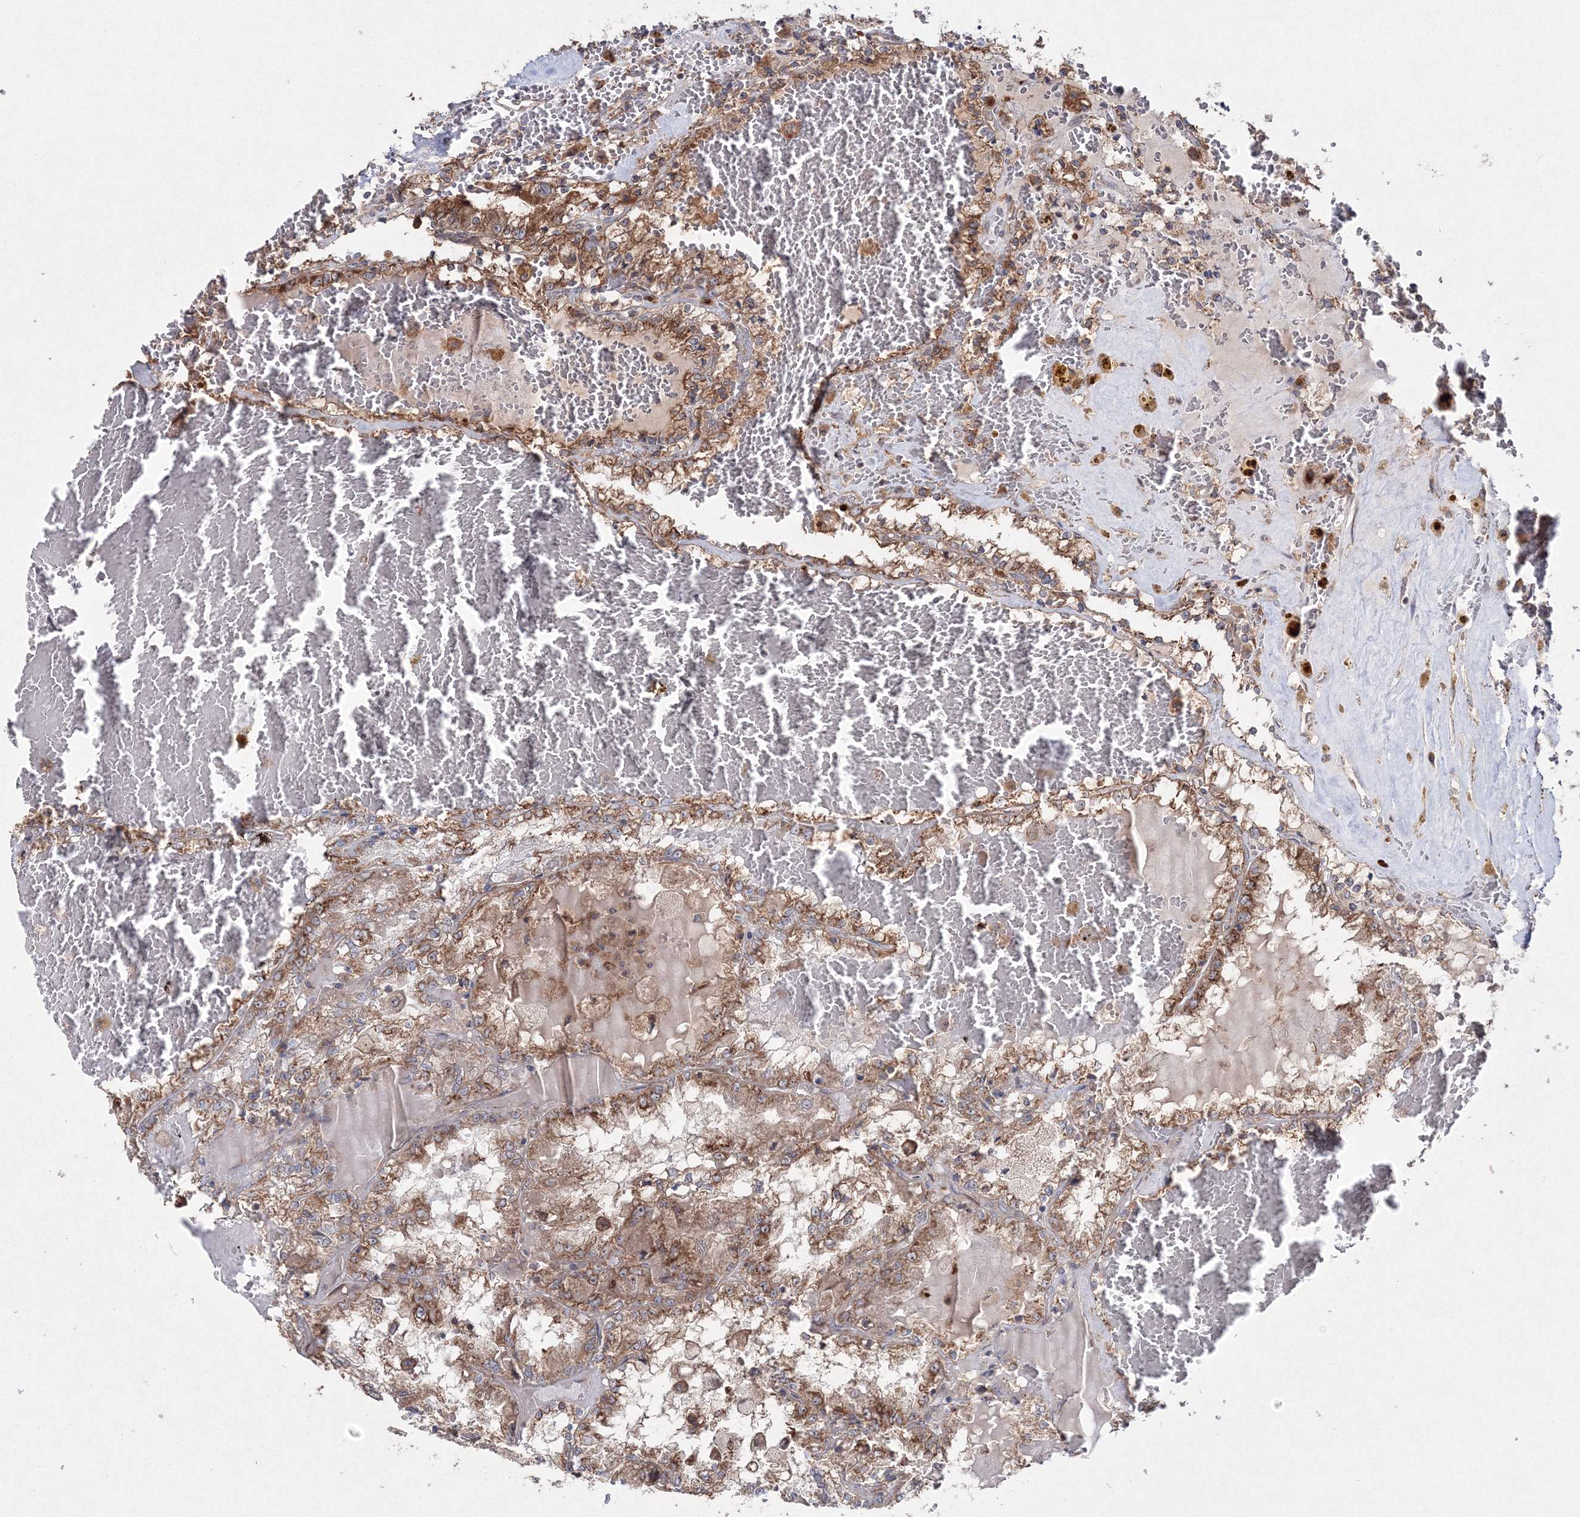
{"staining": {"intensity": "moderate", "quantity": ">75%", "location": "cytoplasmic/membranous"}, "tissue": "renal cancer", "cell_type": "Tumor cells", "image_type": "cancer", "snomed": [{"axis": "morphology", "description": "Adenocarcinoma, NOS"}, {"axis": "topography", "description": "Kidney"}], "caption": "There is medium levels of moderate cytoplasmic/membranous positivity in tumor cells of renal cancer (adenocarcinoma), as demonstrated by immunohistochemical staining (brown color).", "gene": "PEX13", "patient": {"sex": "female", "age": 56}}